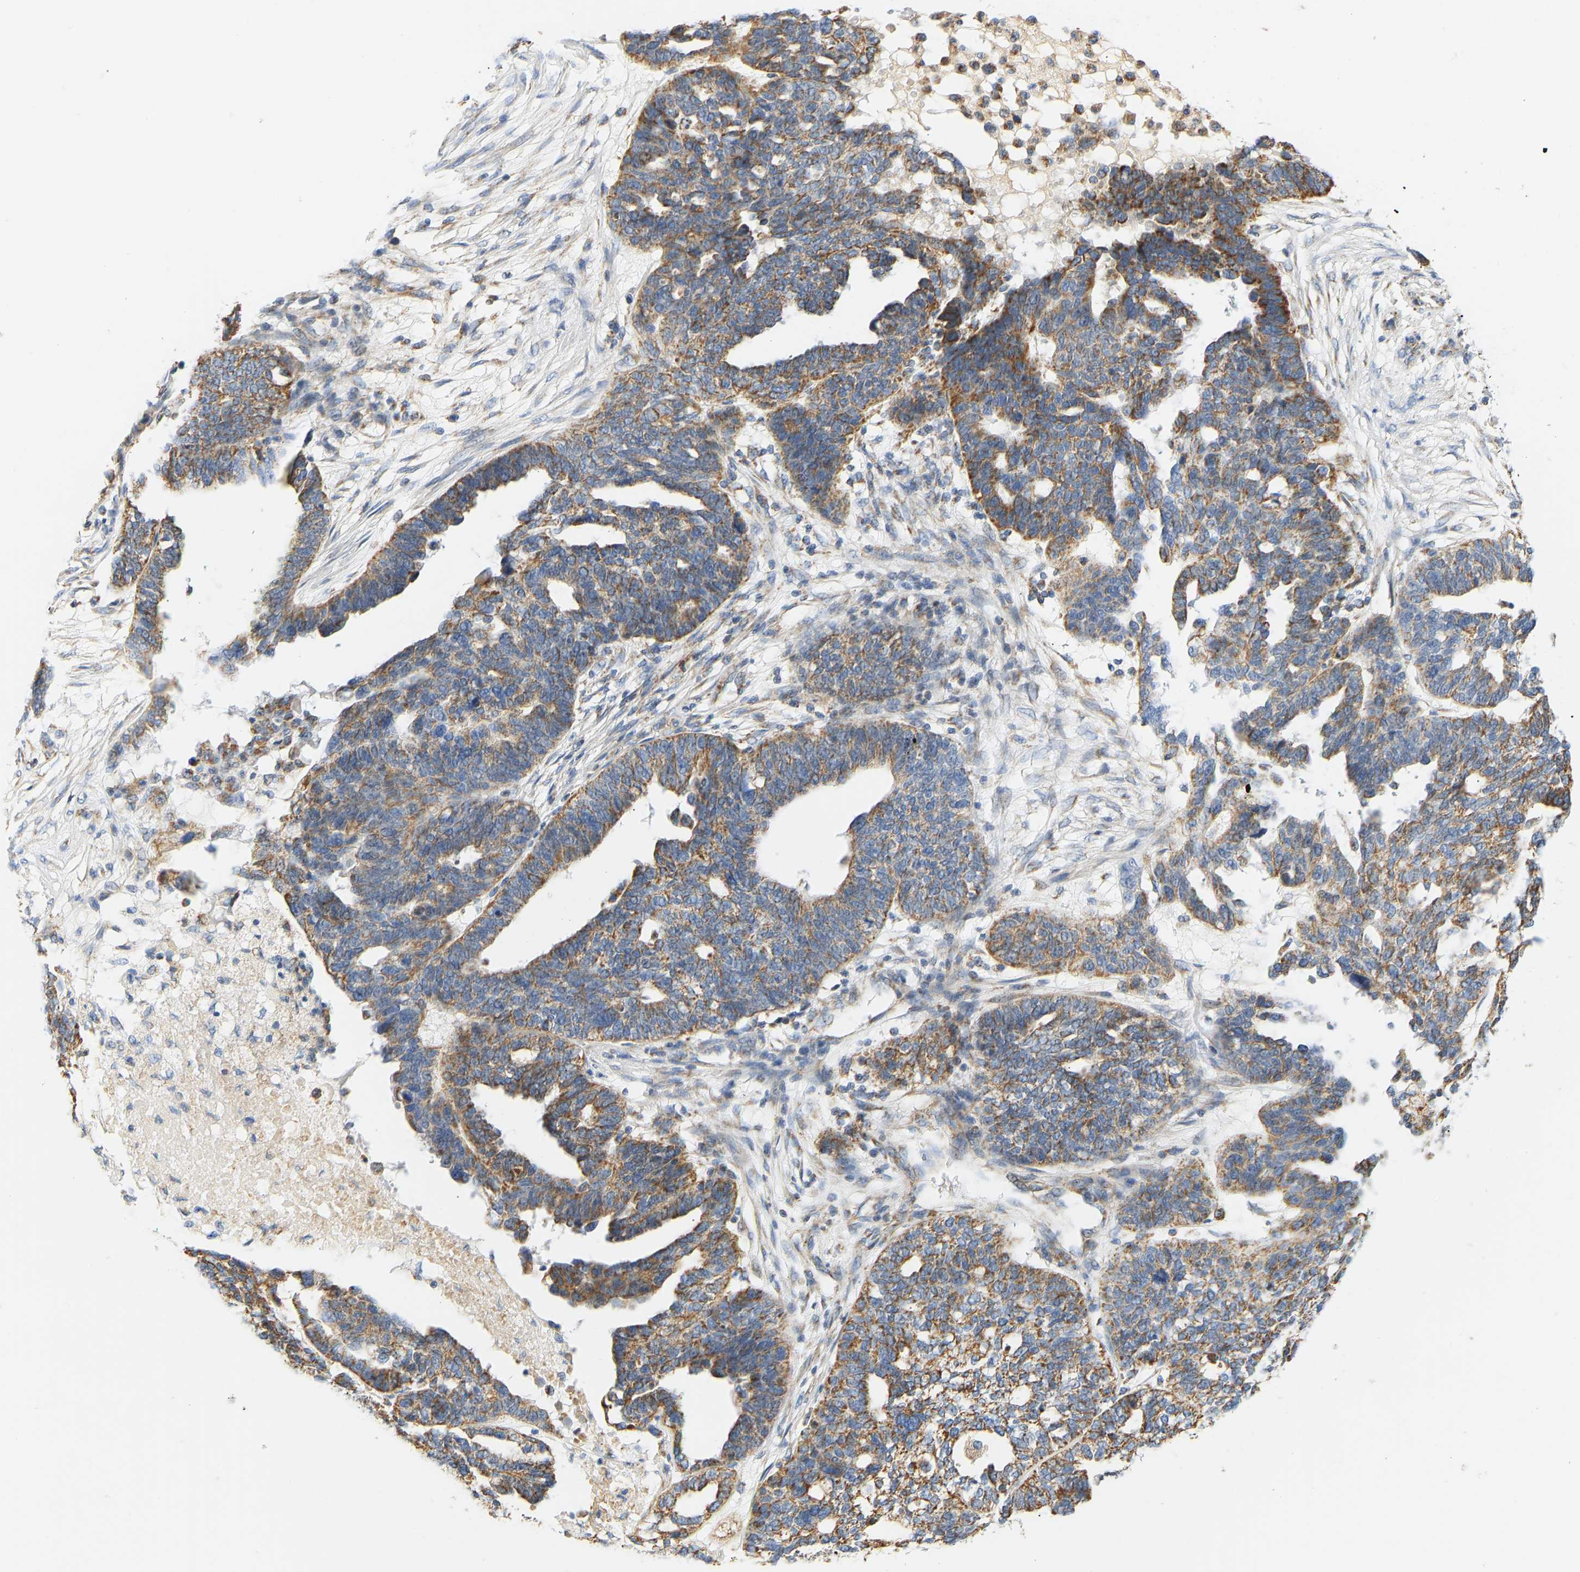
{"staining": {"intensity": "moderate", "quantity": ">75%", "location": "cytoplasmic/membranous"}, "tissue": "ovarian cancer", "cell_type": "Tumor cells", "image_type": "cancer", "snomed": [{"axis": "morphology", "description": "Cystadenocarcinoma, serous, NOS"}, {"axis": "topography", "description": "Ovary"}], "caption": "Tumor cells exhibit medium levels of moderate cytoplasmic/membranous positivity in about >75% of cells in human ovarian serous cystadenocarcinoma.", "gene": "GRPEL2", "patient": {"sex": "female", "age": 59}}